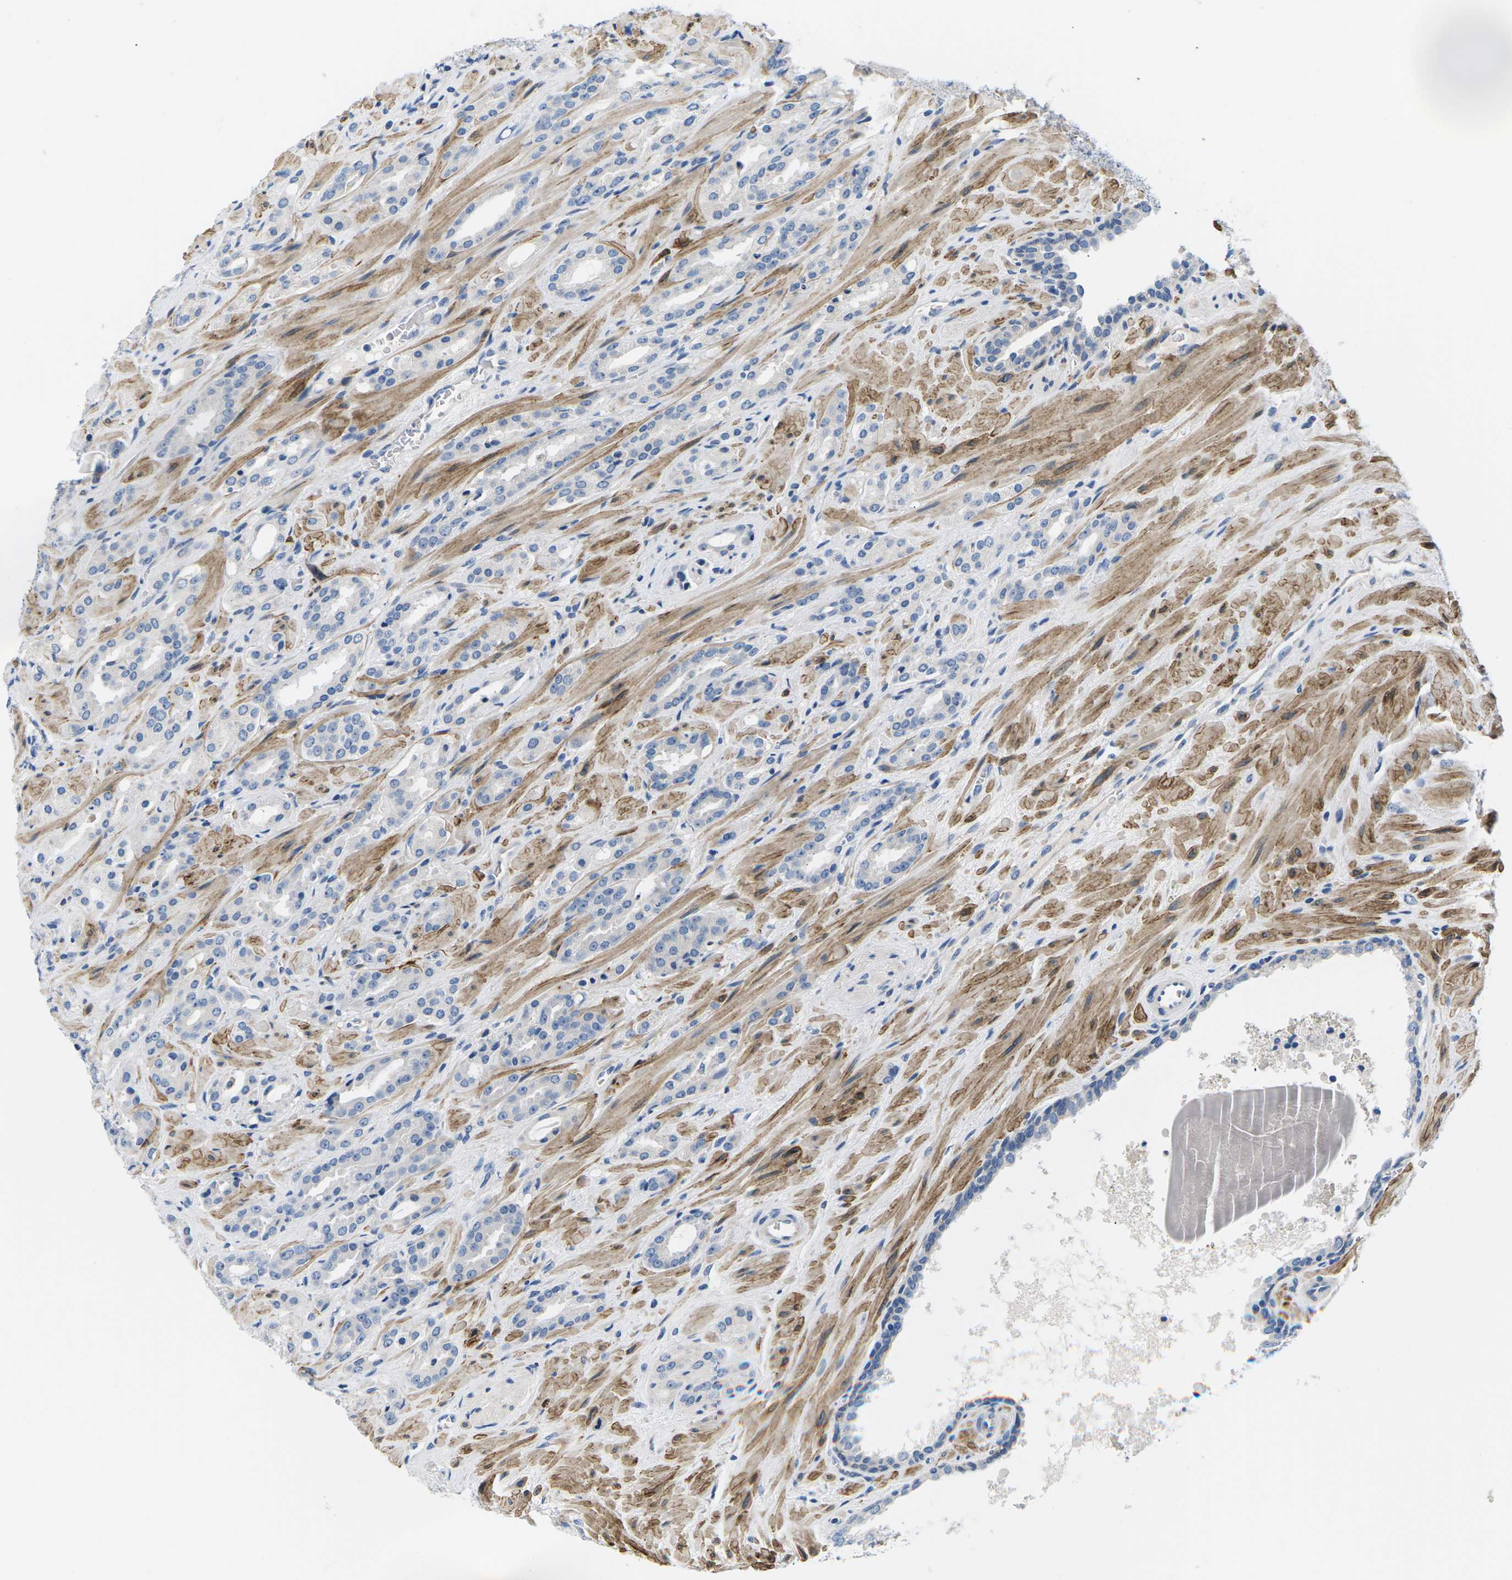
{"staining": {"intensity": "negative", "quantity": "none", "location": "none"}, "tissue": "prostate cancer", "cell_type": "Tumor cells", "image_type": "cancer", "snomed": [{"axis": "morphology", "description": "Adenocarcinoma, High grade"}, {"axis": "topography", "description": "Prostate"}], "caption": "Prostate cancer (high-grade adenocarcinoma) was stained to show a protein in brown. There is no significant expression in tumor cells.", "gene": "TSPAN2", "patient": {"sex": "male", "age": 64}}